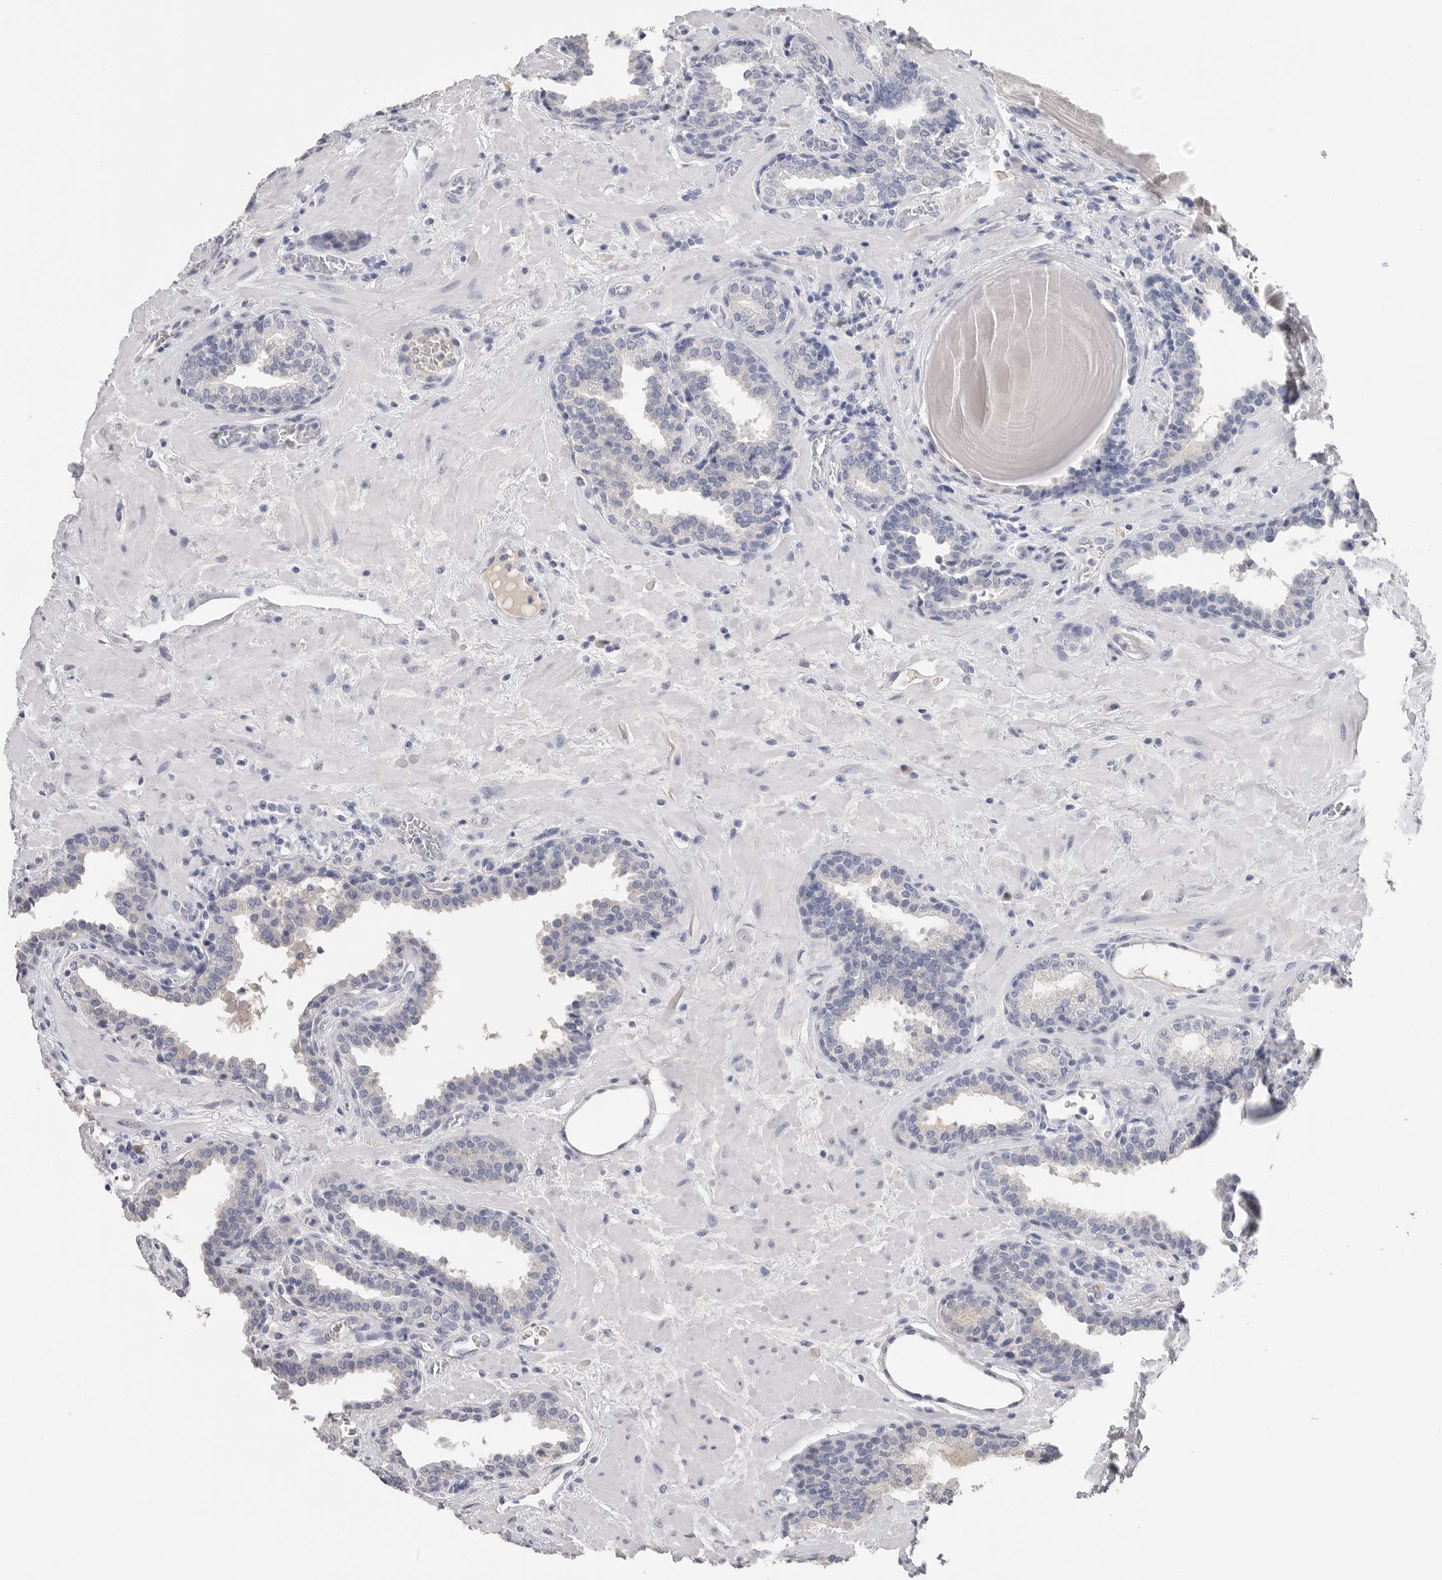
{"staining": {"intensity": "negative", "quantity": "none", "location": "none"}, "tissue": "prostate", "cell_type": "Glandular cells", "image_type": "normal", "snomed": [{"axis": "morphology", "description": "Normal tissue, NOS"}, {"axis": "topography", "description": "Prostate"}], "caption": "IHC image of unremarkable human prostate stained for a protein (brown), which reveals no positivity in glandular cells.", "gene": "FABP6", "patient": {"sex": "male", "age": 51}}